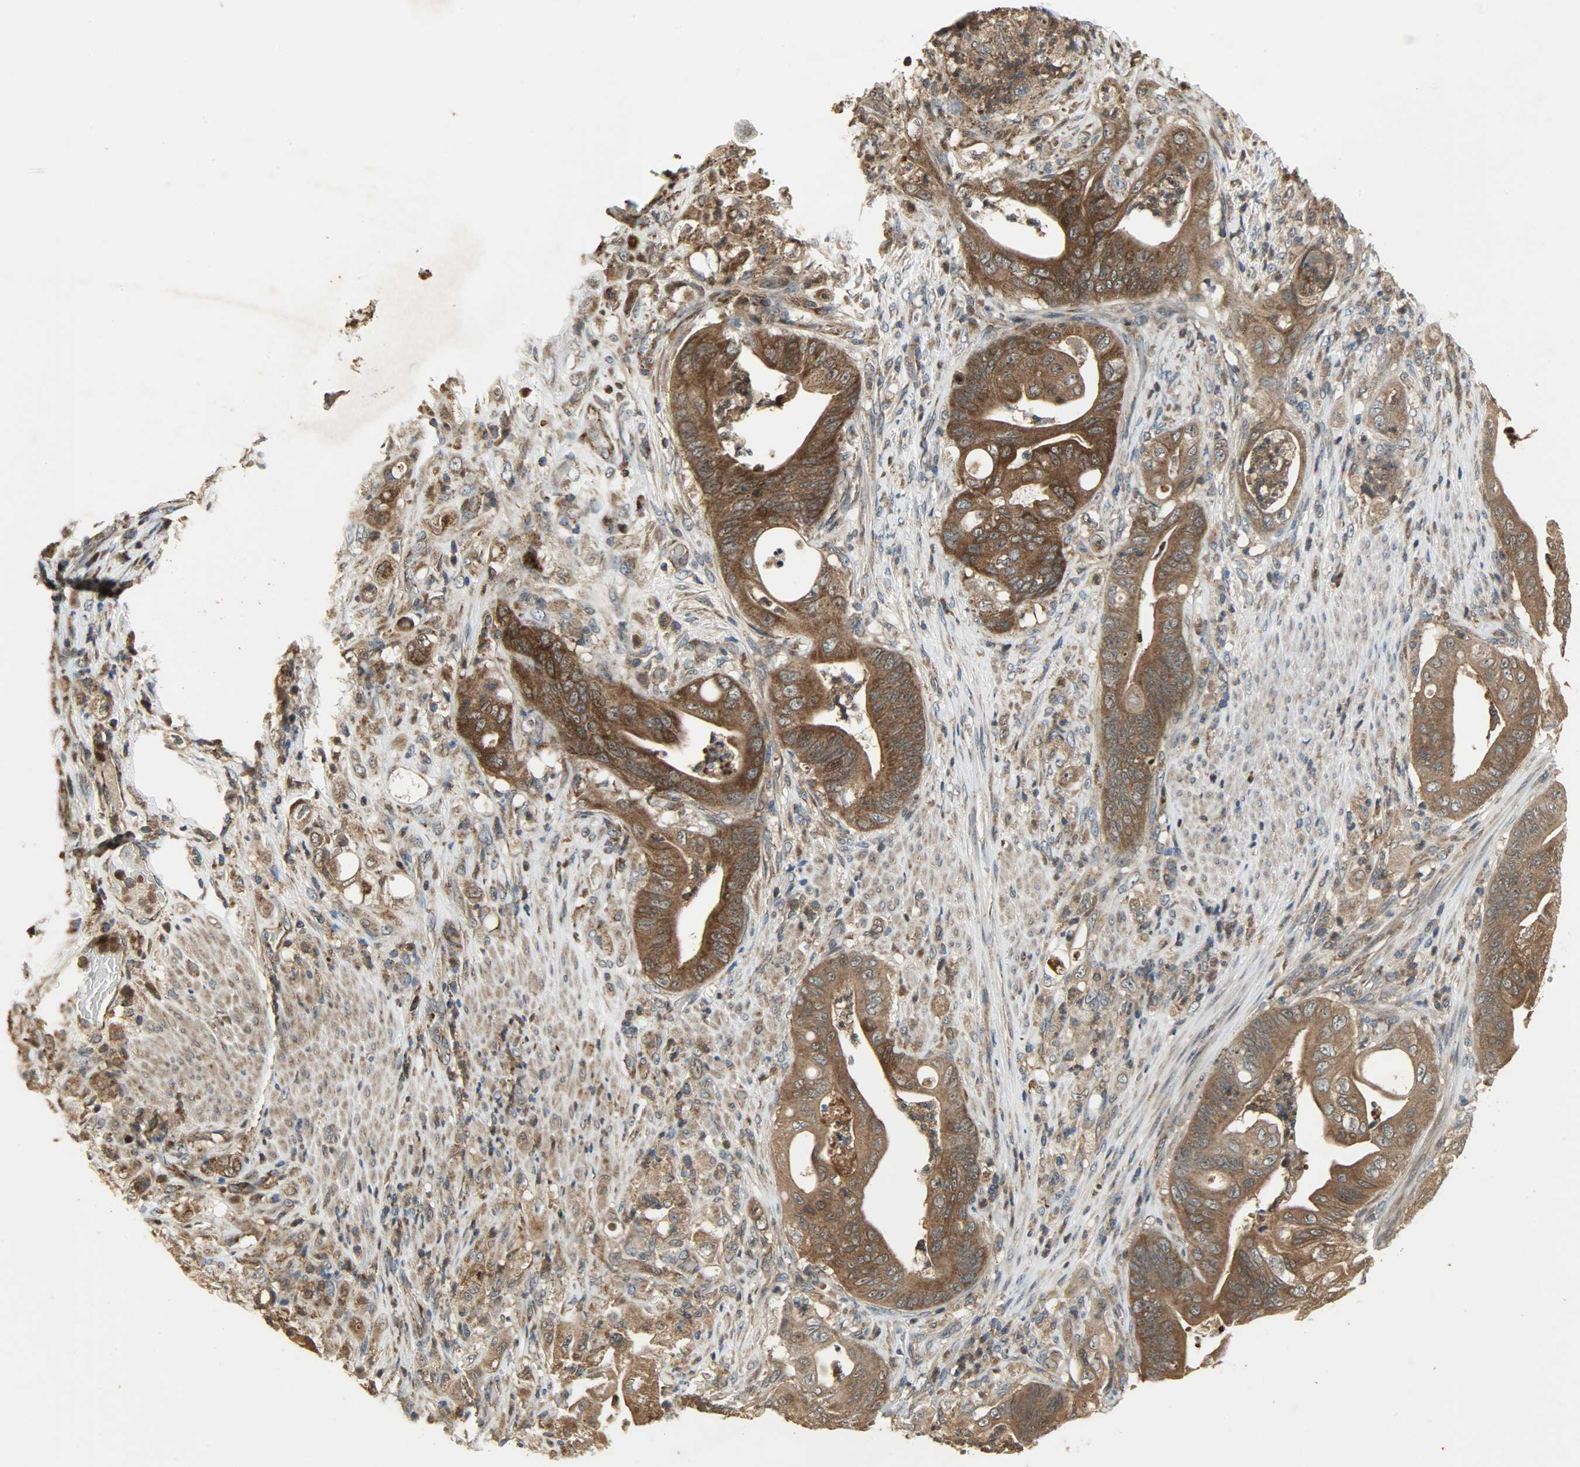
{"staining": {"intensity": "strong", "quantity": ">75%", "location": "cytoplasmic/membranous"}, "tissue": "stomach cancer", "cell_type": "Tumor cells", "image_type": "cancer", "snomed": [{"axis": "morphology", "description": "Adenocarcinoma, NOS"}, {"axis": "topography", "description": "Stomach"}], "caption": "Adenocarcinoma (stomach) stained with DAB (3,3'-diaminobenzidine) IHC displays high levels of strong cytoplasmic/membranous staining in approximately >75% of tumor cells.", "gene": "AMT", "patient": {"sex": "female", "age": 73}}